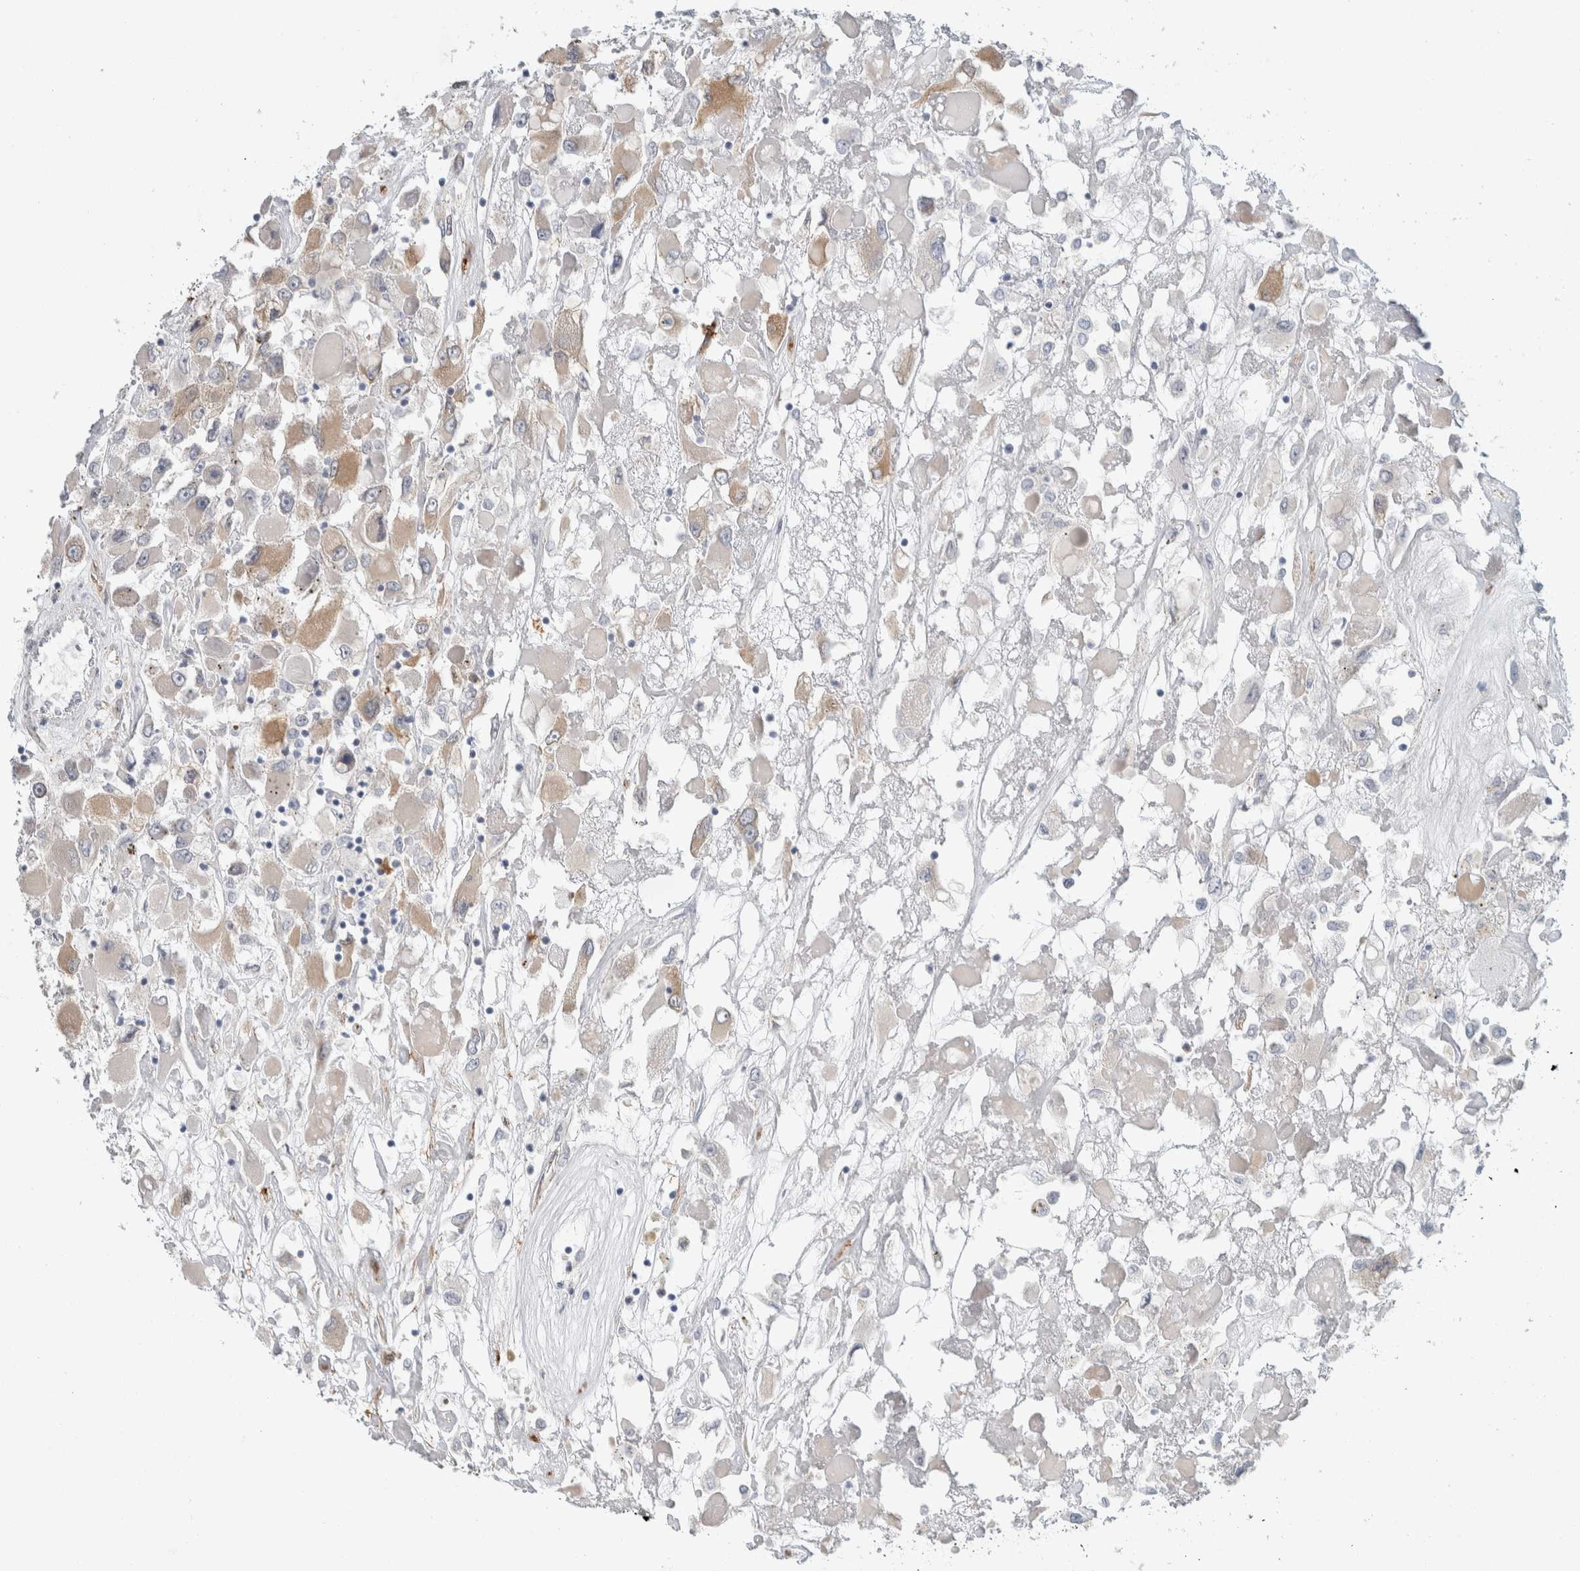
{"staining": {"intensity": "moderate", "quantity": "<25%", "location": "cytoplasmic/membranous"}, "tissue": "renal cancer", "cell_type": "Tumor cells", "image_type": "cancer", "snomed": [{"axis": "morphology", "description": "Adenocarcinoma, NOS"}, {"axis": "topography", "description": "Kidney"}], "caption": "The micrograph reveals a brown stain indicating the presence of a protein in the cytoplasmic/membranous of tumor cells in adenocarcinoma (renal). The staining was performed using DAB (3,3'-diaminobenzidine), with brown indicating positive protein expression. Nuclei are stained blue with hematoxylin.", "gene": "CD55", "patient": {"sex": "female", "age": 52}}